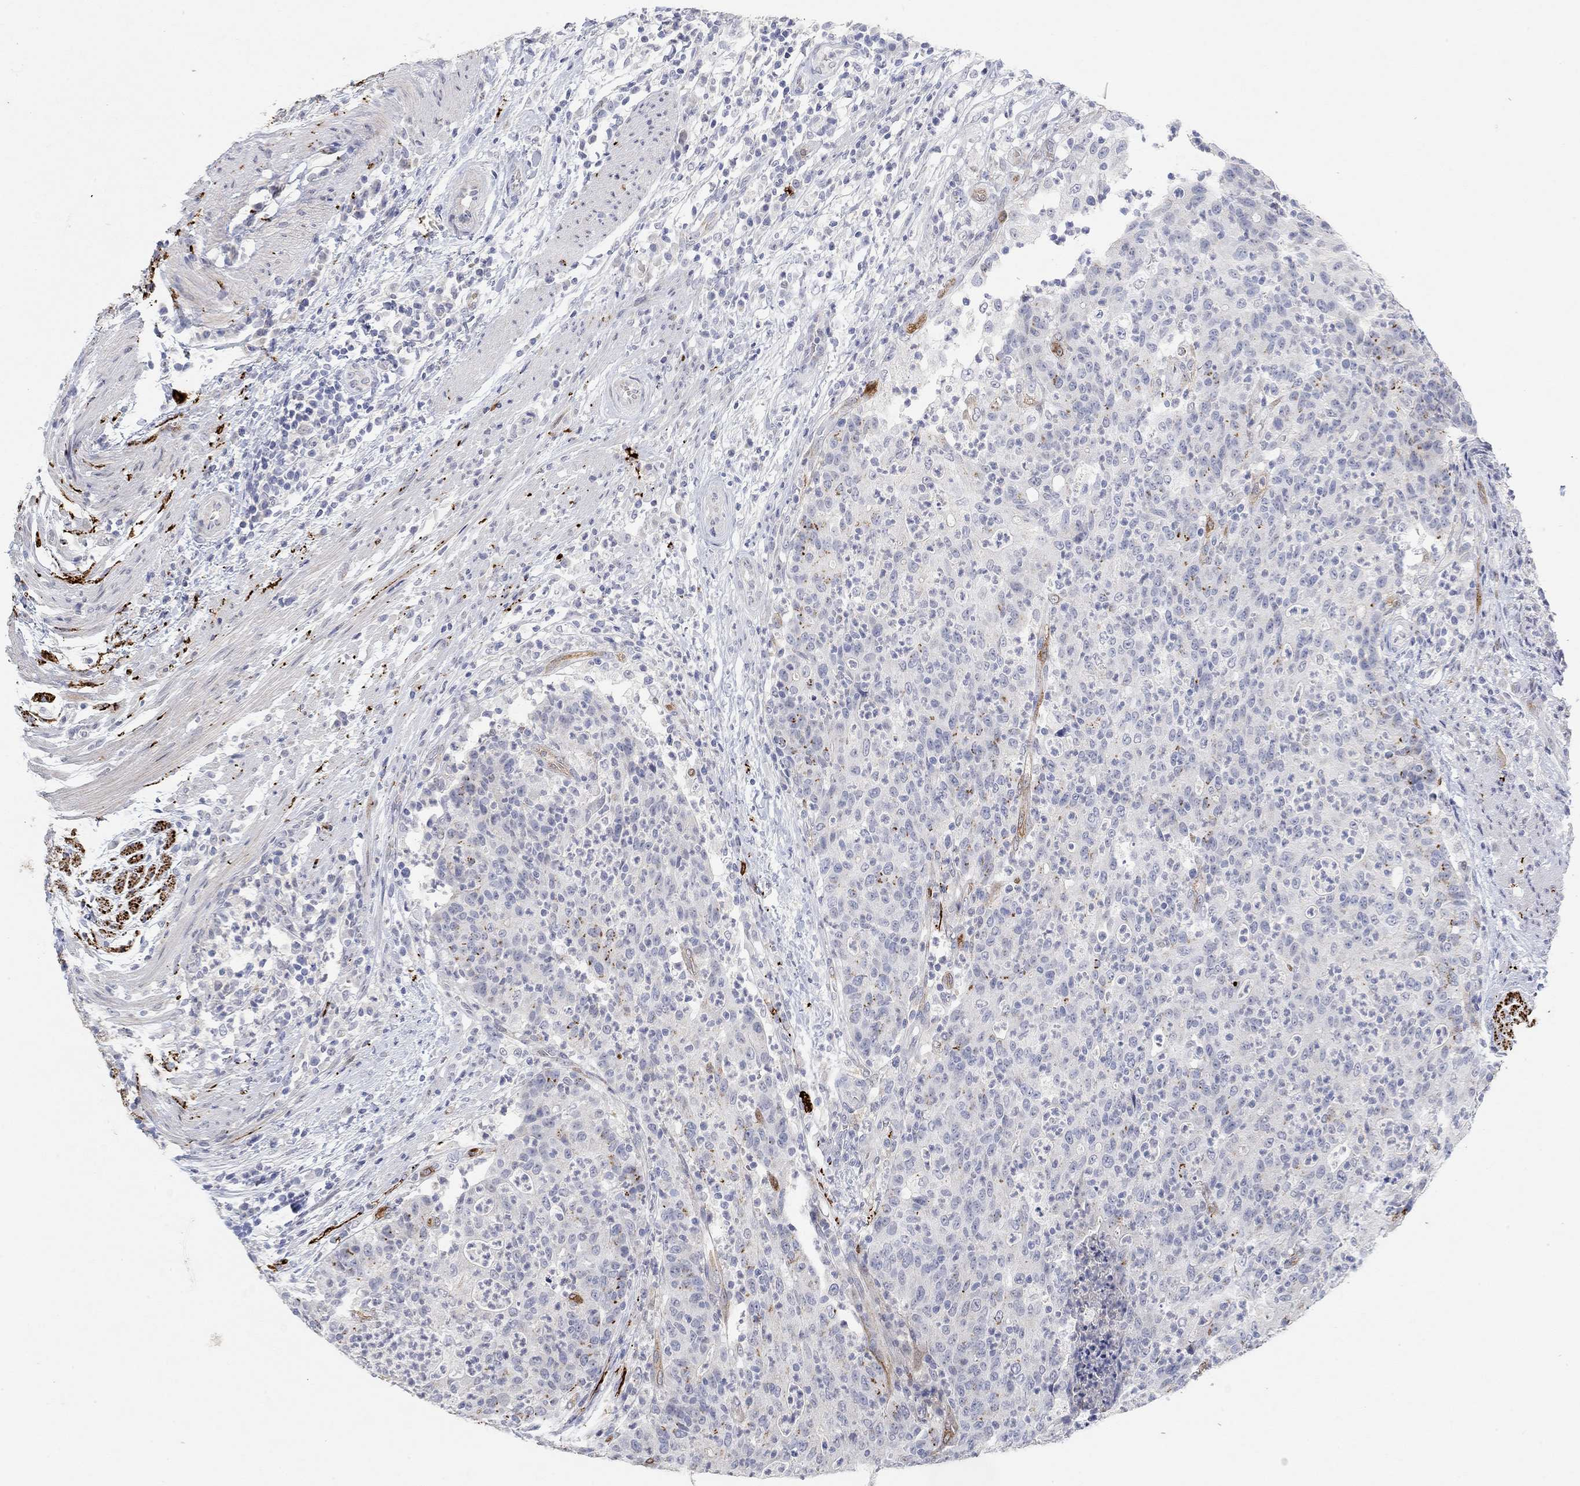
{"staining": {"intensity": "negative", "quantity": "none", "location": "none"}, "tissue": "colorectal cancer", "cell_type": "Tumor cells", "image_type": "cancer", "snomed": [{"axis": "morphology", "description": "Adenocarcinoma, NOS"}, {"axis": "topography", "description": "Colon"}], "caption": "An immunohistochemistry (IHC) photomicrograph of colorectal cancer (adenocarcinoma) is shown. There is no staining in tumor cells of colorectal cancer (adenocarcinoma).", "gene": "VAT1L", "patient": {"sex": "male", "age": 70}}